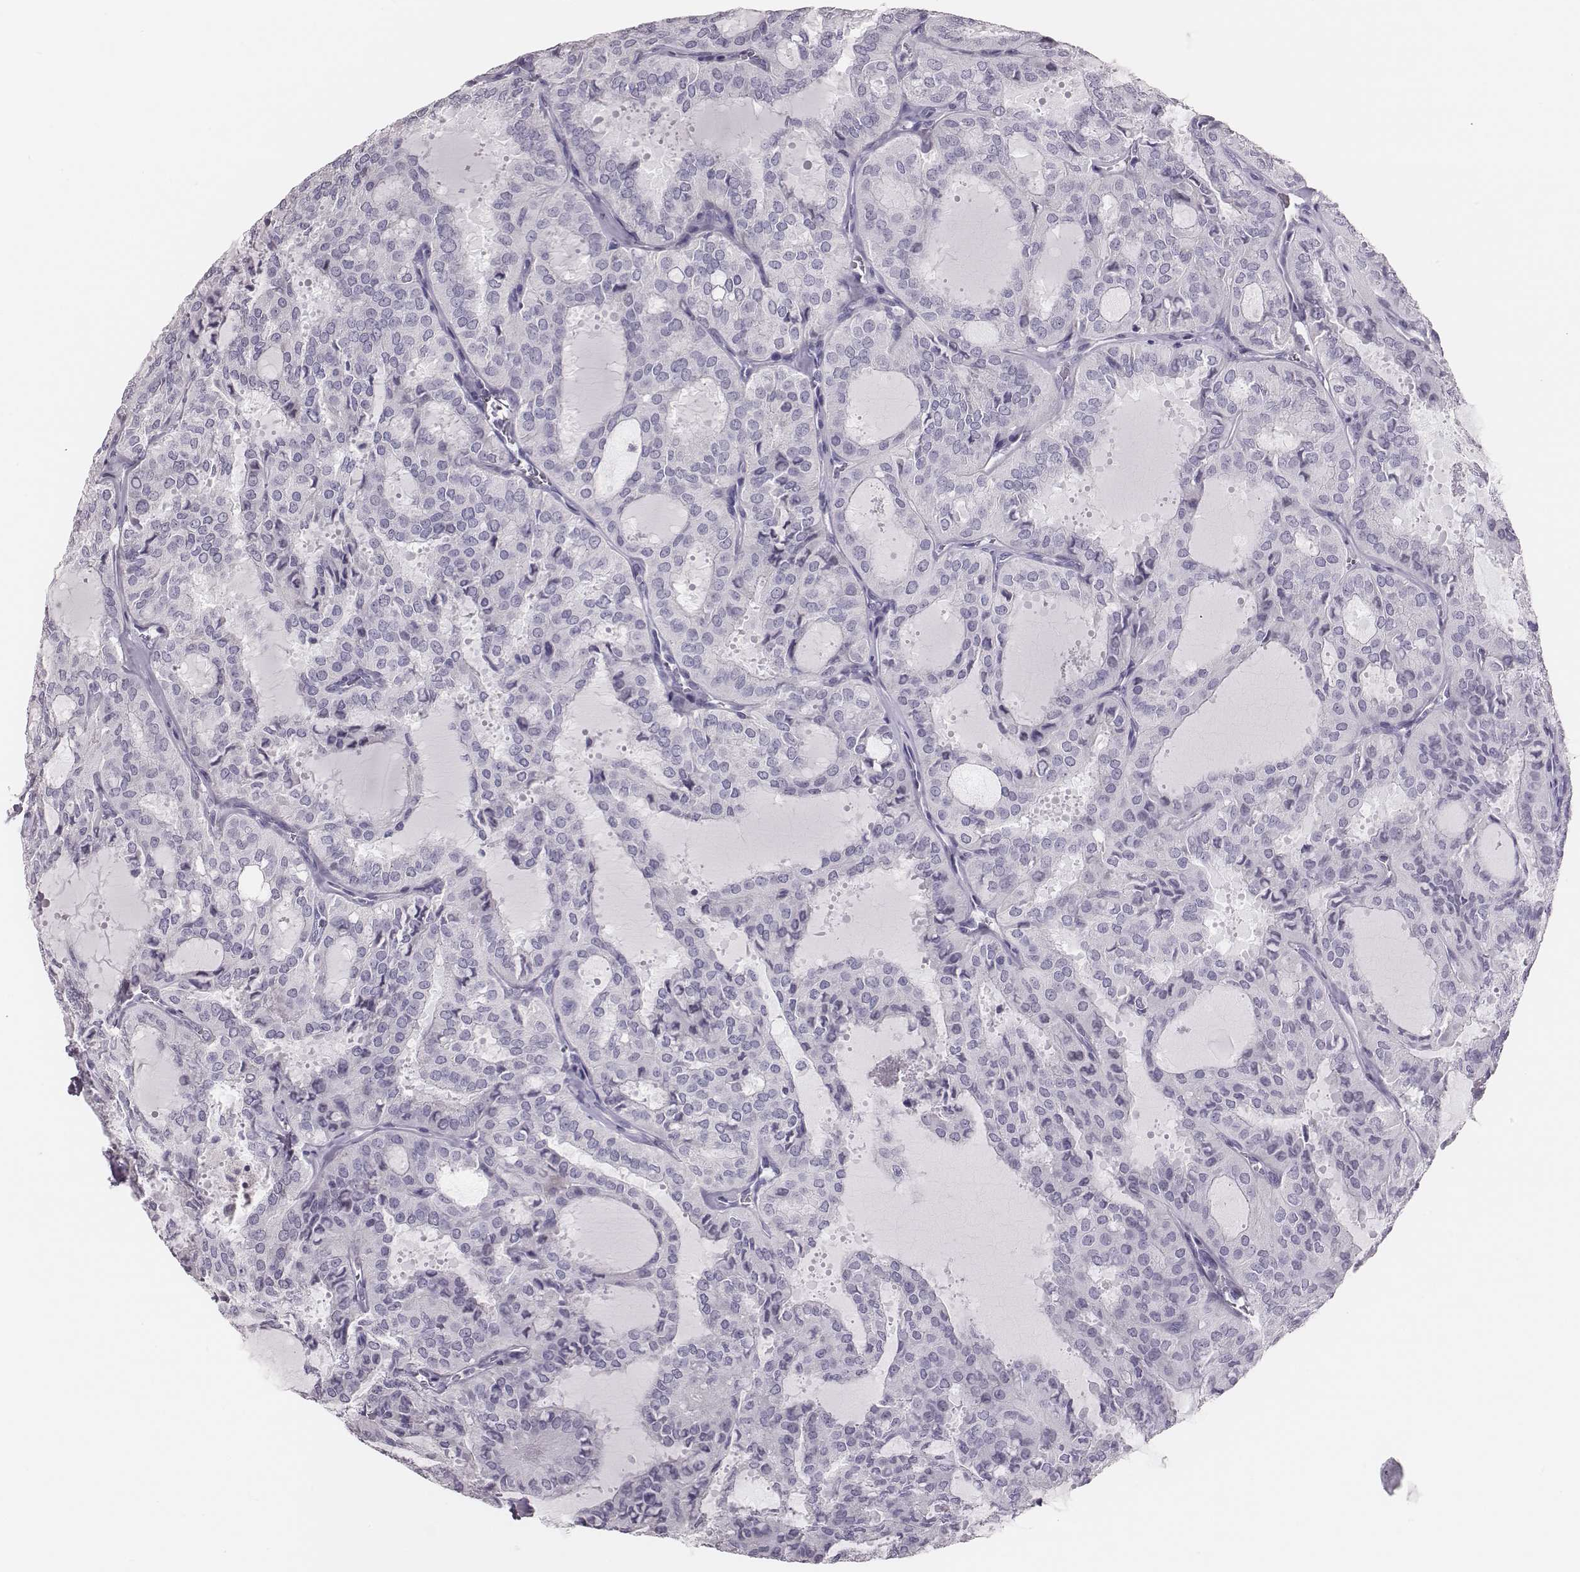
{"staining": {"intensity": "negative", "quantity": "none", "location": "none"}, "tissue": "thyroid cancer", "cell_type": "Tumor cells", "image_type": "cancer", "snomed": [{"axis": "morphology", "description": "Follicular adenoma carcinoma, NOS"}, {"axis": "topography", "description": "Thyroid gland"}], "caption": "Thyroid cancer (follicular adenoma carcinoma) stained for a protein using IHC displays no positivity tumor cells.", "gene": "H1-6", "patient": {"sex": "male", "age": 75}}